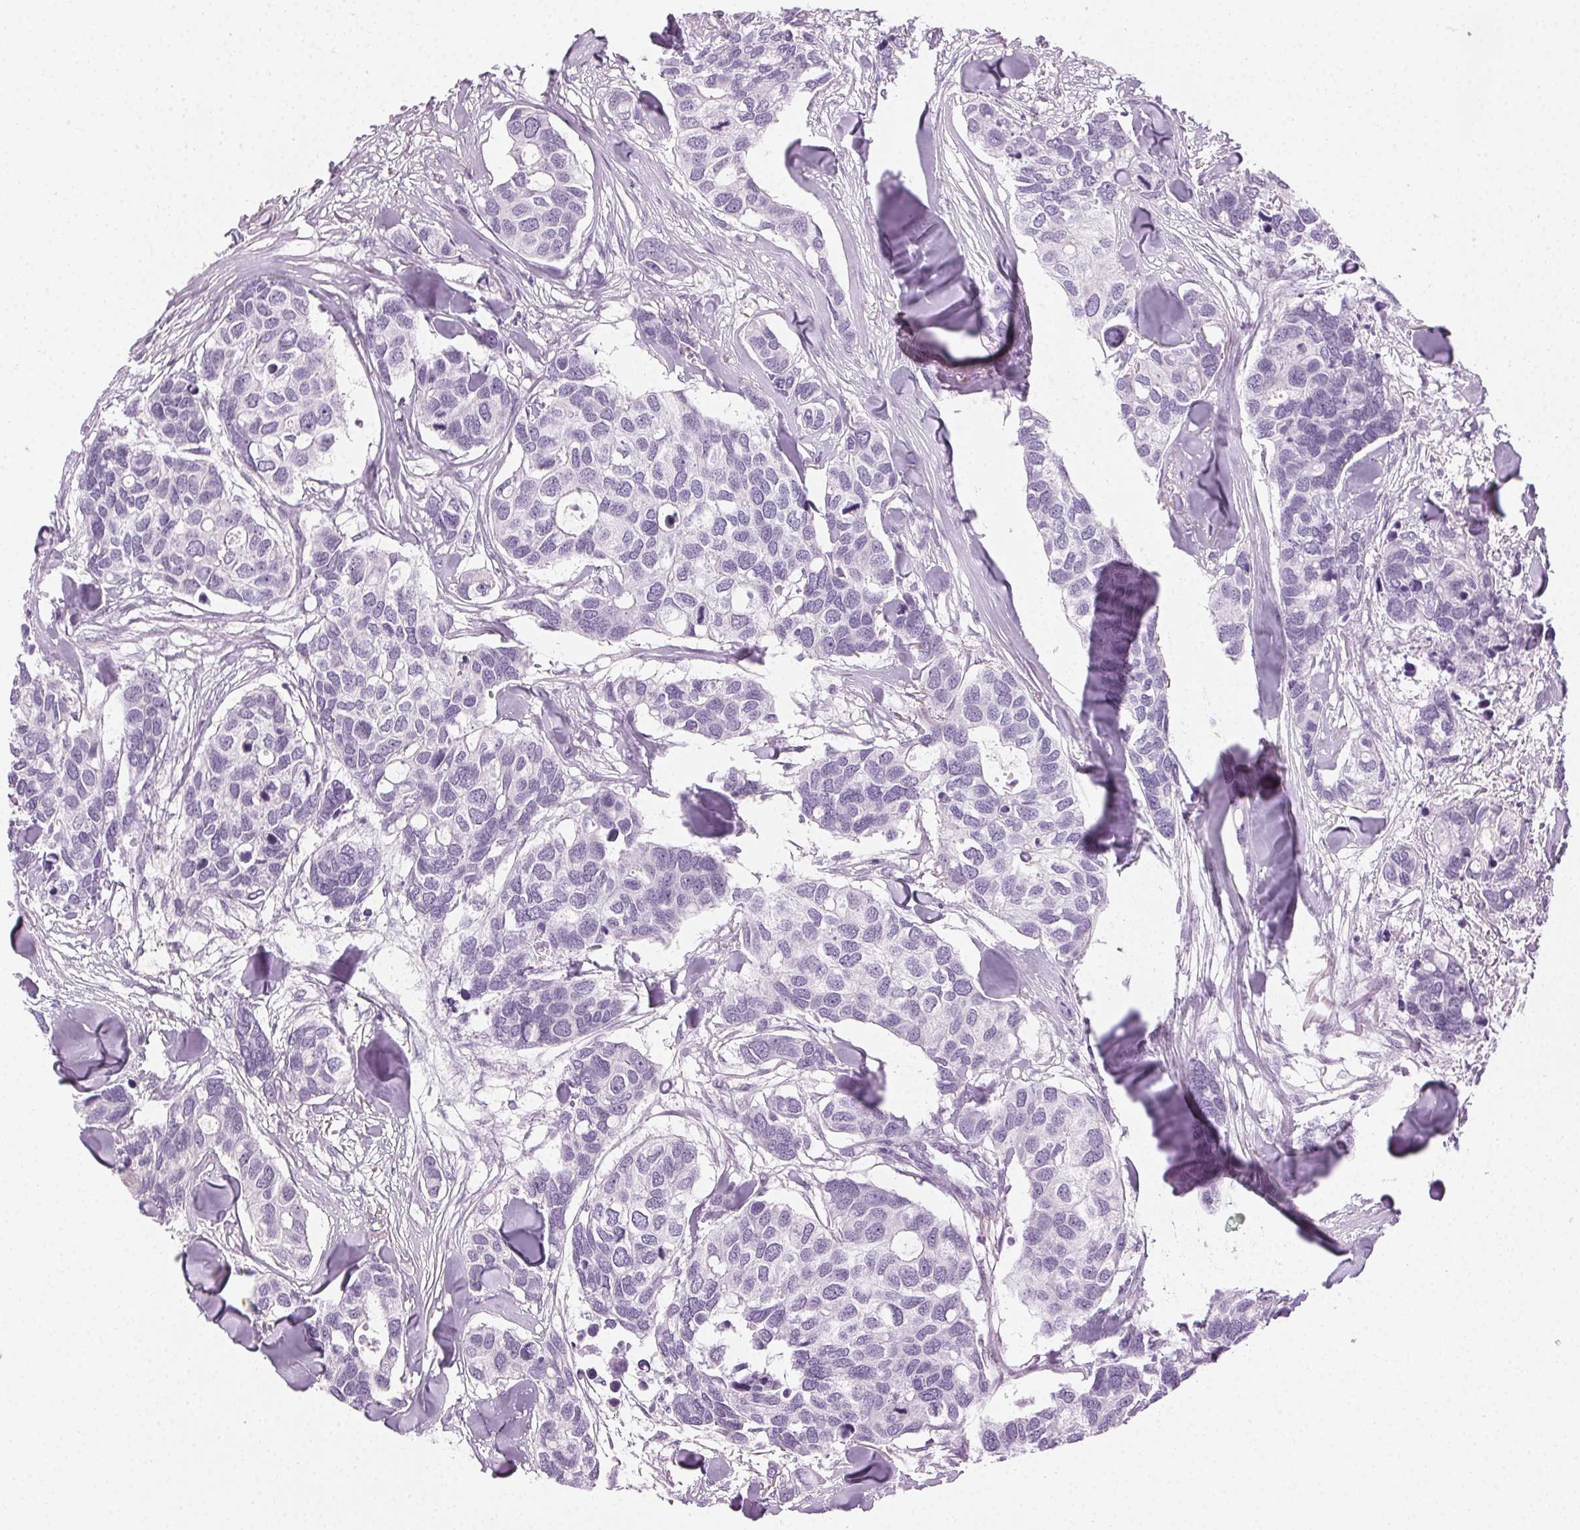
{"staining": {"intensity": "negative", "quantity": "none", "location": "none"}, "tissue": "breast cancer", "cell_type": "Tumor cells", "image_type": "cancer", "snomed": [{"axis": "morphology", "description": "Duct carcinoma"}, {"axis": "topography", "description": "Breast"}], "caption": "This is an immunohistochemistry (IHC) photomicrograph of human breast cancer. There is no positivity in tumor cells.", "gene": "MPO", "patient": {"sex": "female", "age": 83}}